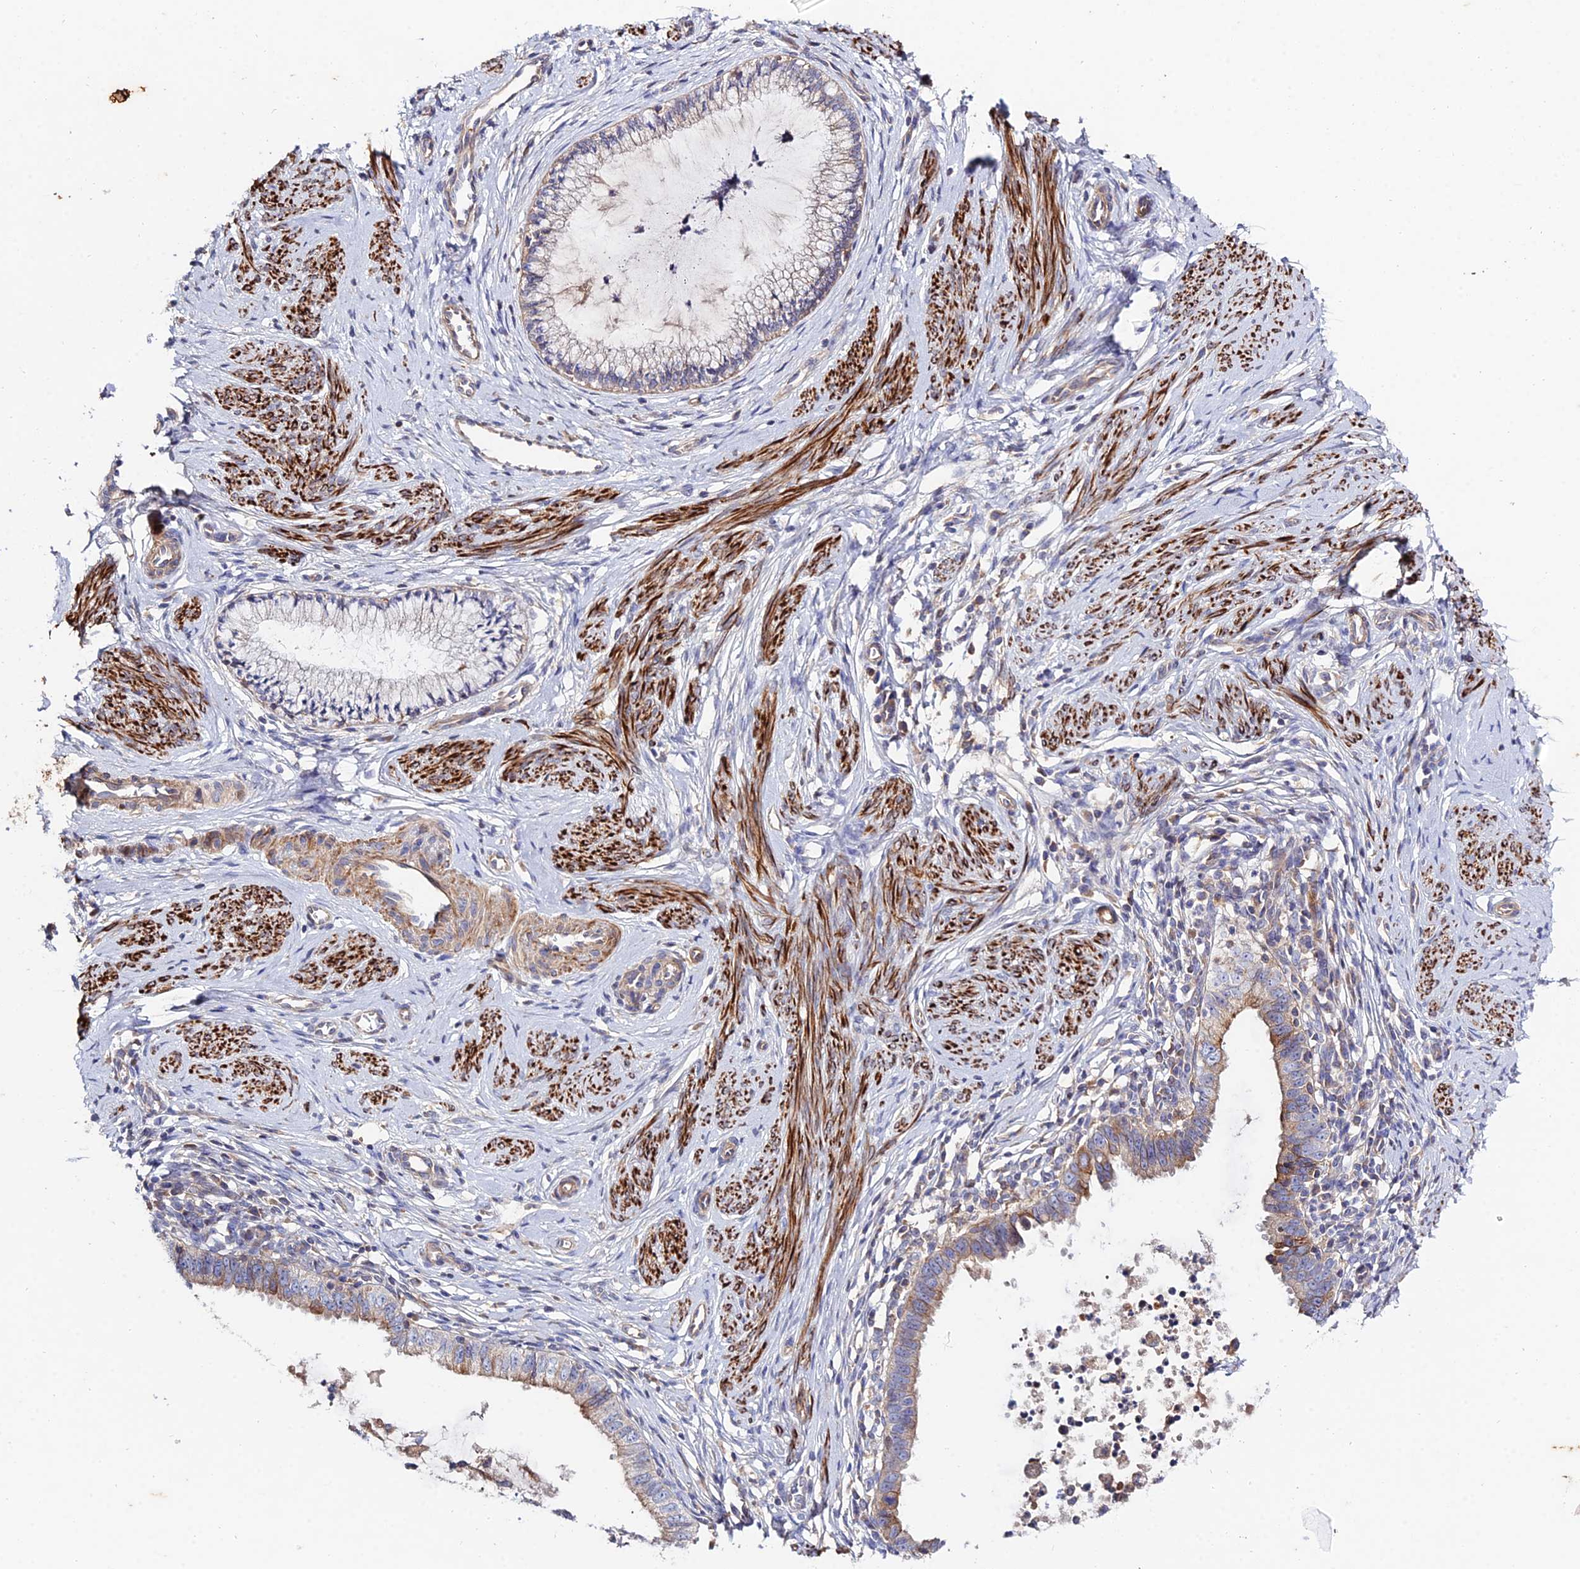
{"staining": {"intensity": "moderate", "quantity": "25%-75%", "location": "cytoplasmic/membranous"}, "tissue": "cervical cancer", "cell_type": "Tumor cells", "image_type": "cancer", "snomed": [{"axis": "morphology", "description": "Adenocarcinoma, NOS"}, {"axis": "topography", "description": "Cervix"}], "caption": "Moderate cytoplasmic/membranous positivity for a protein is identified in approximately 25%-75% of tumor cells of cervical cancer (adenocarcinoma) using immunohistochemistry (IHC).", "gene": "ARL6IP1", "patient": {"sex": "female", "age": 36}}